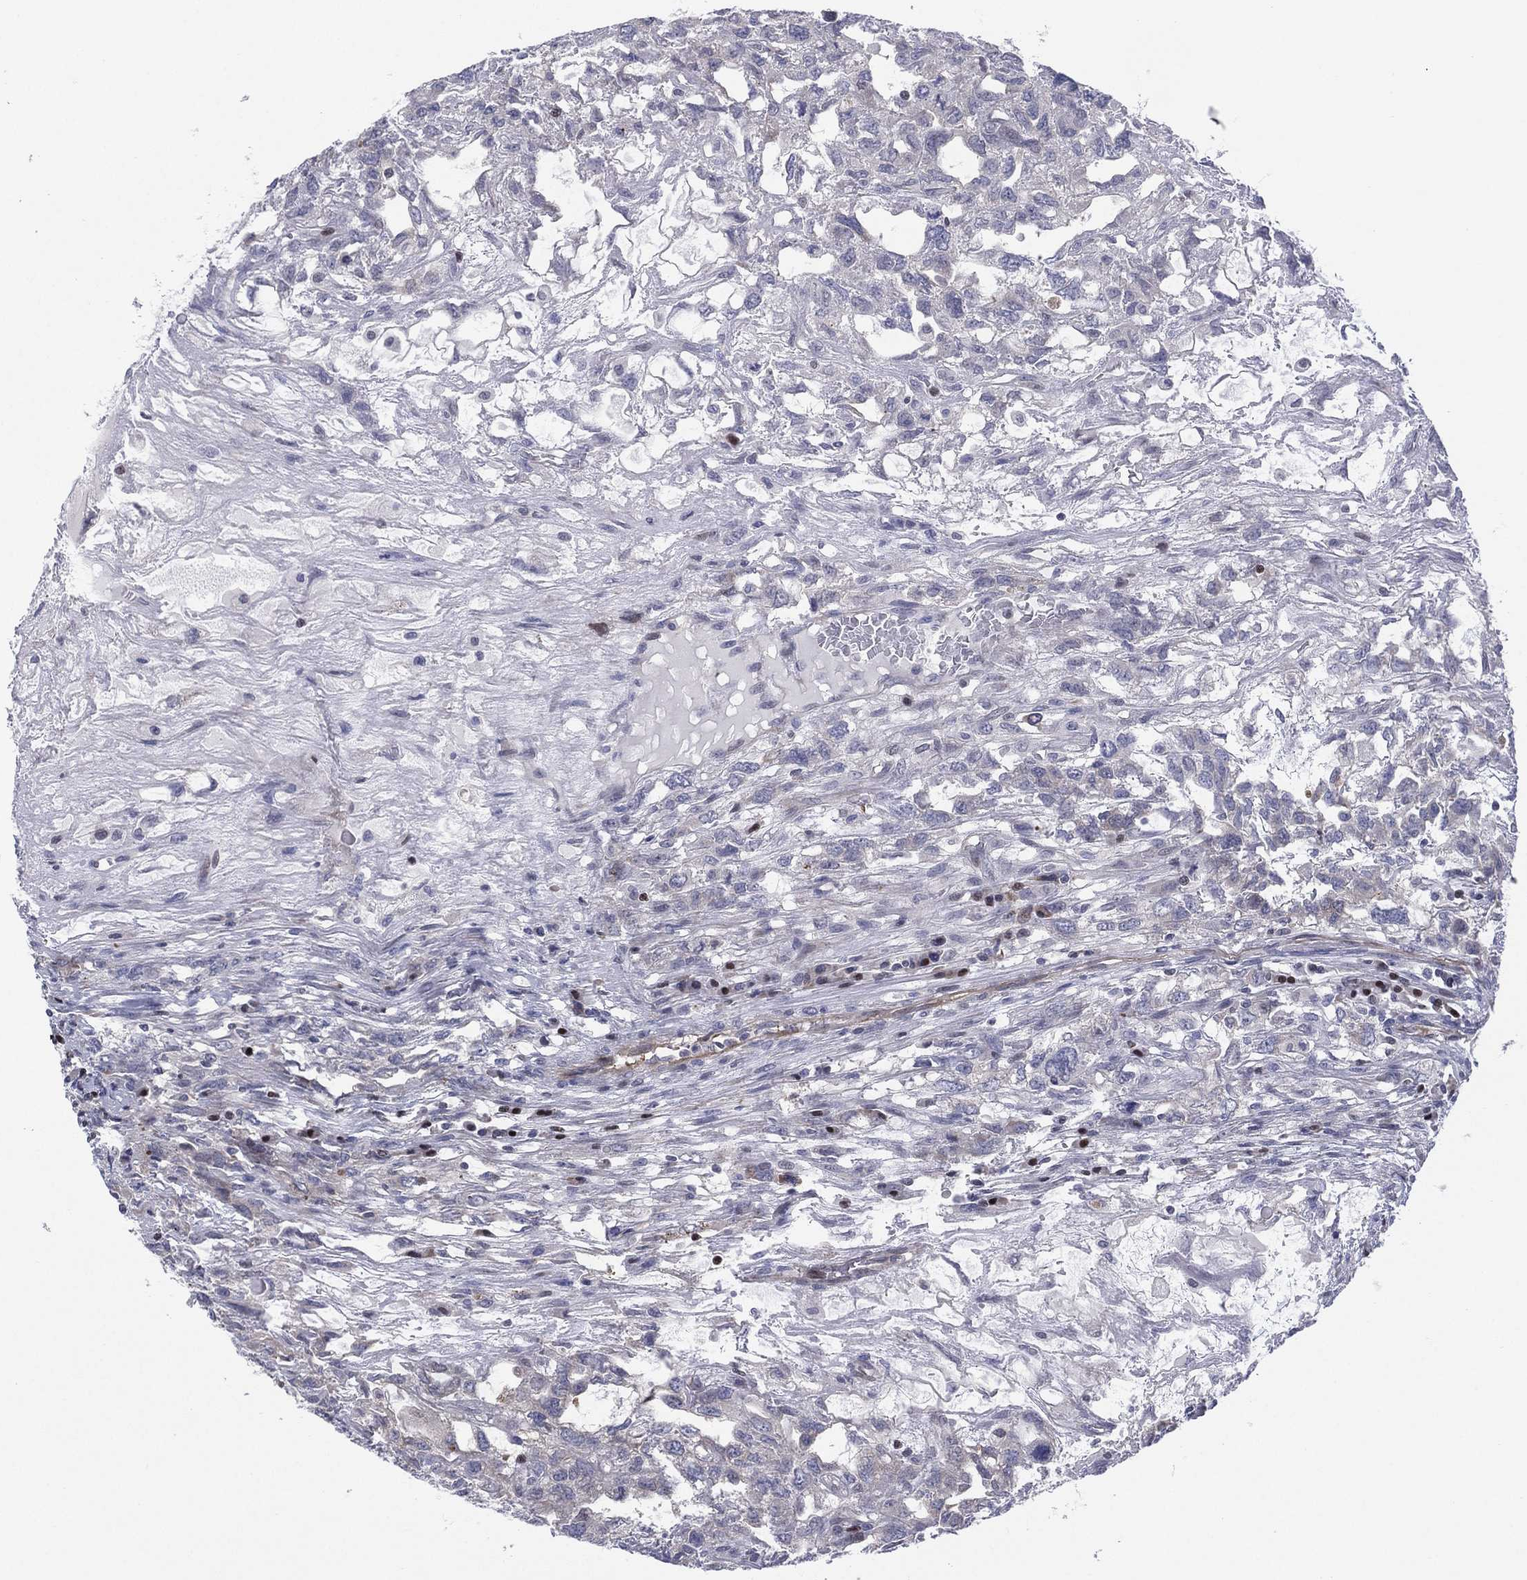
{"staining": {"intensity": "negative", "quantity": "none", "location": "none"}, "tissue": "testis cancer", "cell_type": "Tumor cells", "image_type": "cancer", "snomed": [{"axis": "morphology", "description": "Seminoma, NOS"}, {"axis": "topography", "description": "Testis"}], "caption": "An image of human testis cancer (seminoma) is negative for staining in tumor cells.", "gene": "SLC4A4", "patient": {"sex": "male", "age": 52}}